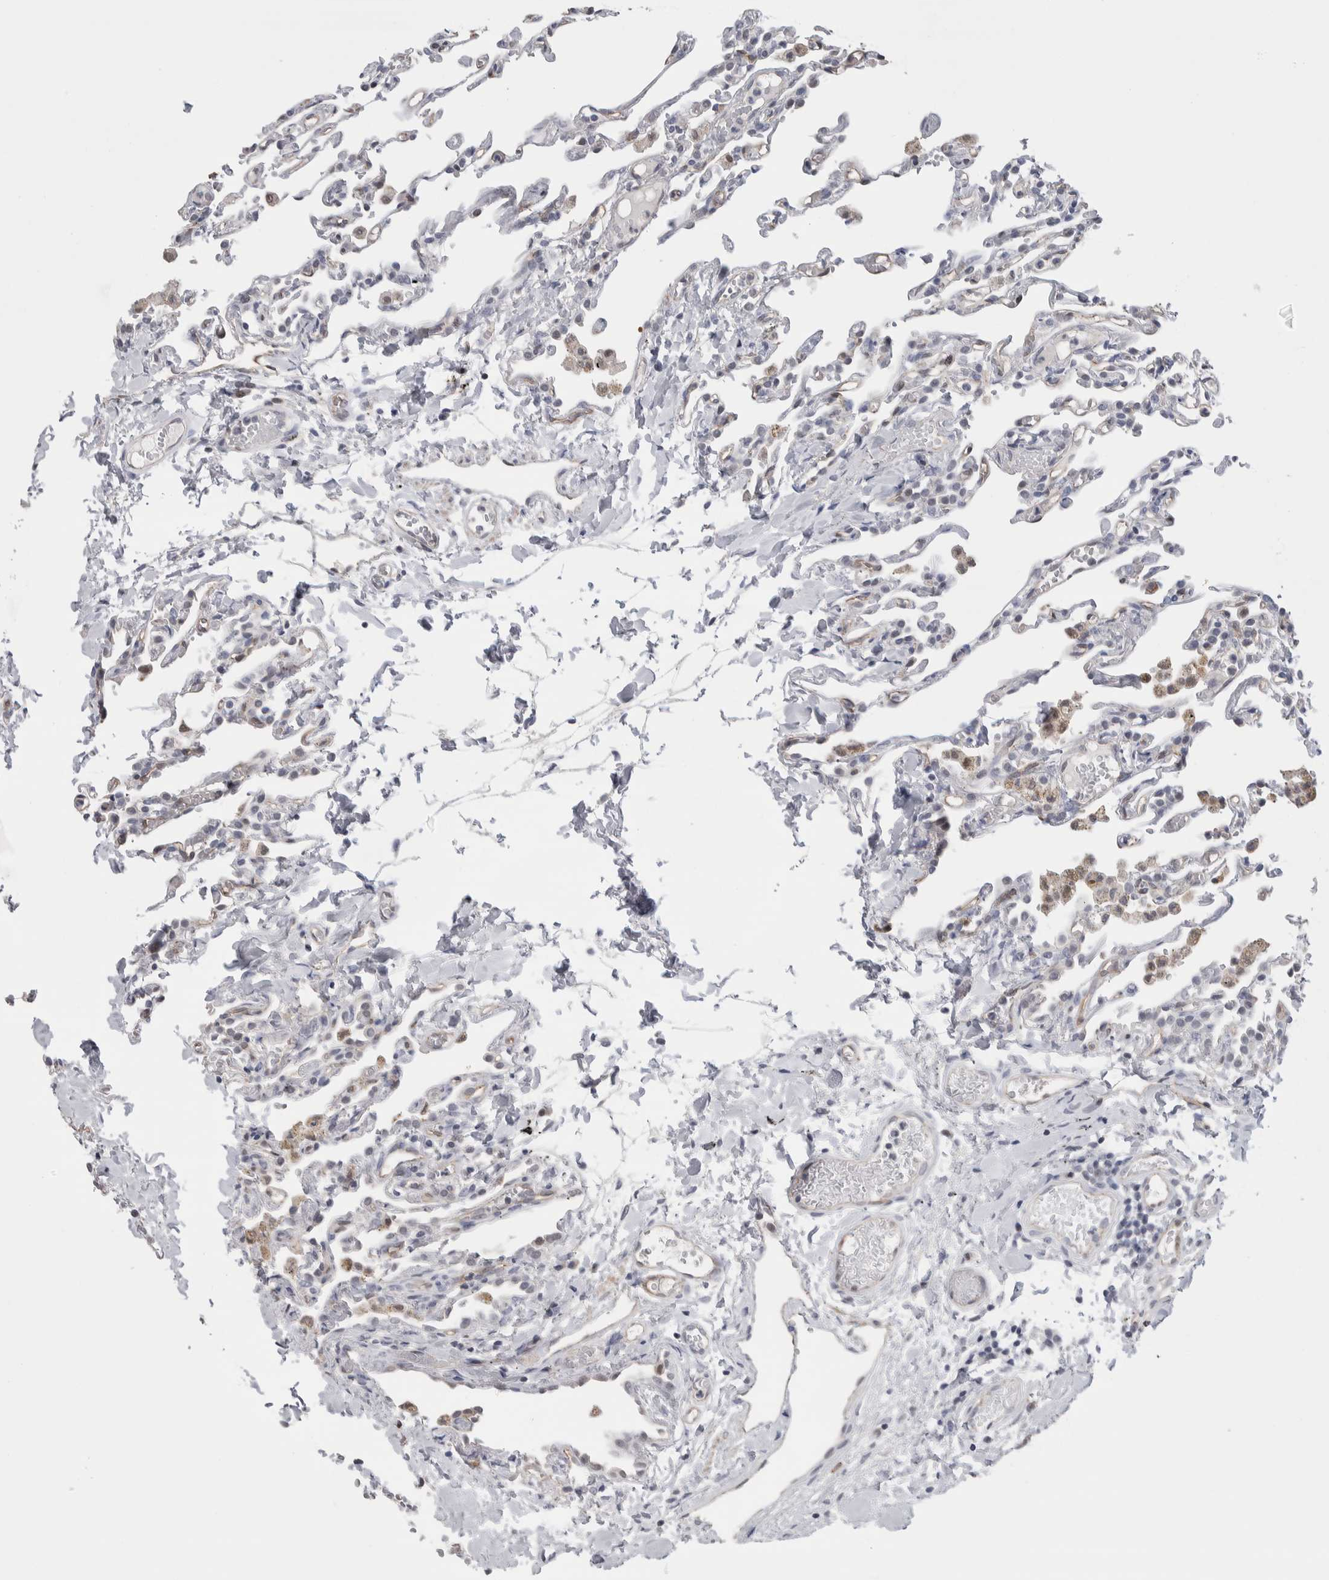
{"staining": {"intensity": "weak", "quantity": "<25%", "location": "cytoplasmic/membranous"}, "tissue": "lung", "cell_type": "Alveolar cells", "image_type": "normal", "snomed": [{"axis": "morphology", "description": "Normal tissue, NOS"}, {"axis": "topography", "description": "Lung"}], "caption": "Immunohistochemistry image of unremarkable lung: human lung stained with DAB (3,3'-diaminobenzidine) displays no significant protein staining in alveolar cells.", "gene": "ZBTB49", "patient": {"sex": "male", "age": 21}}